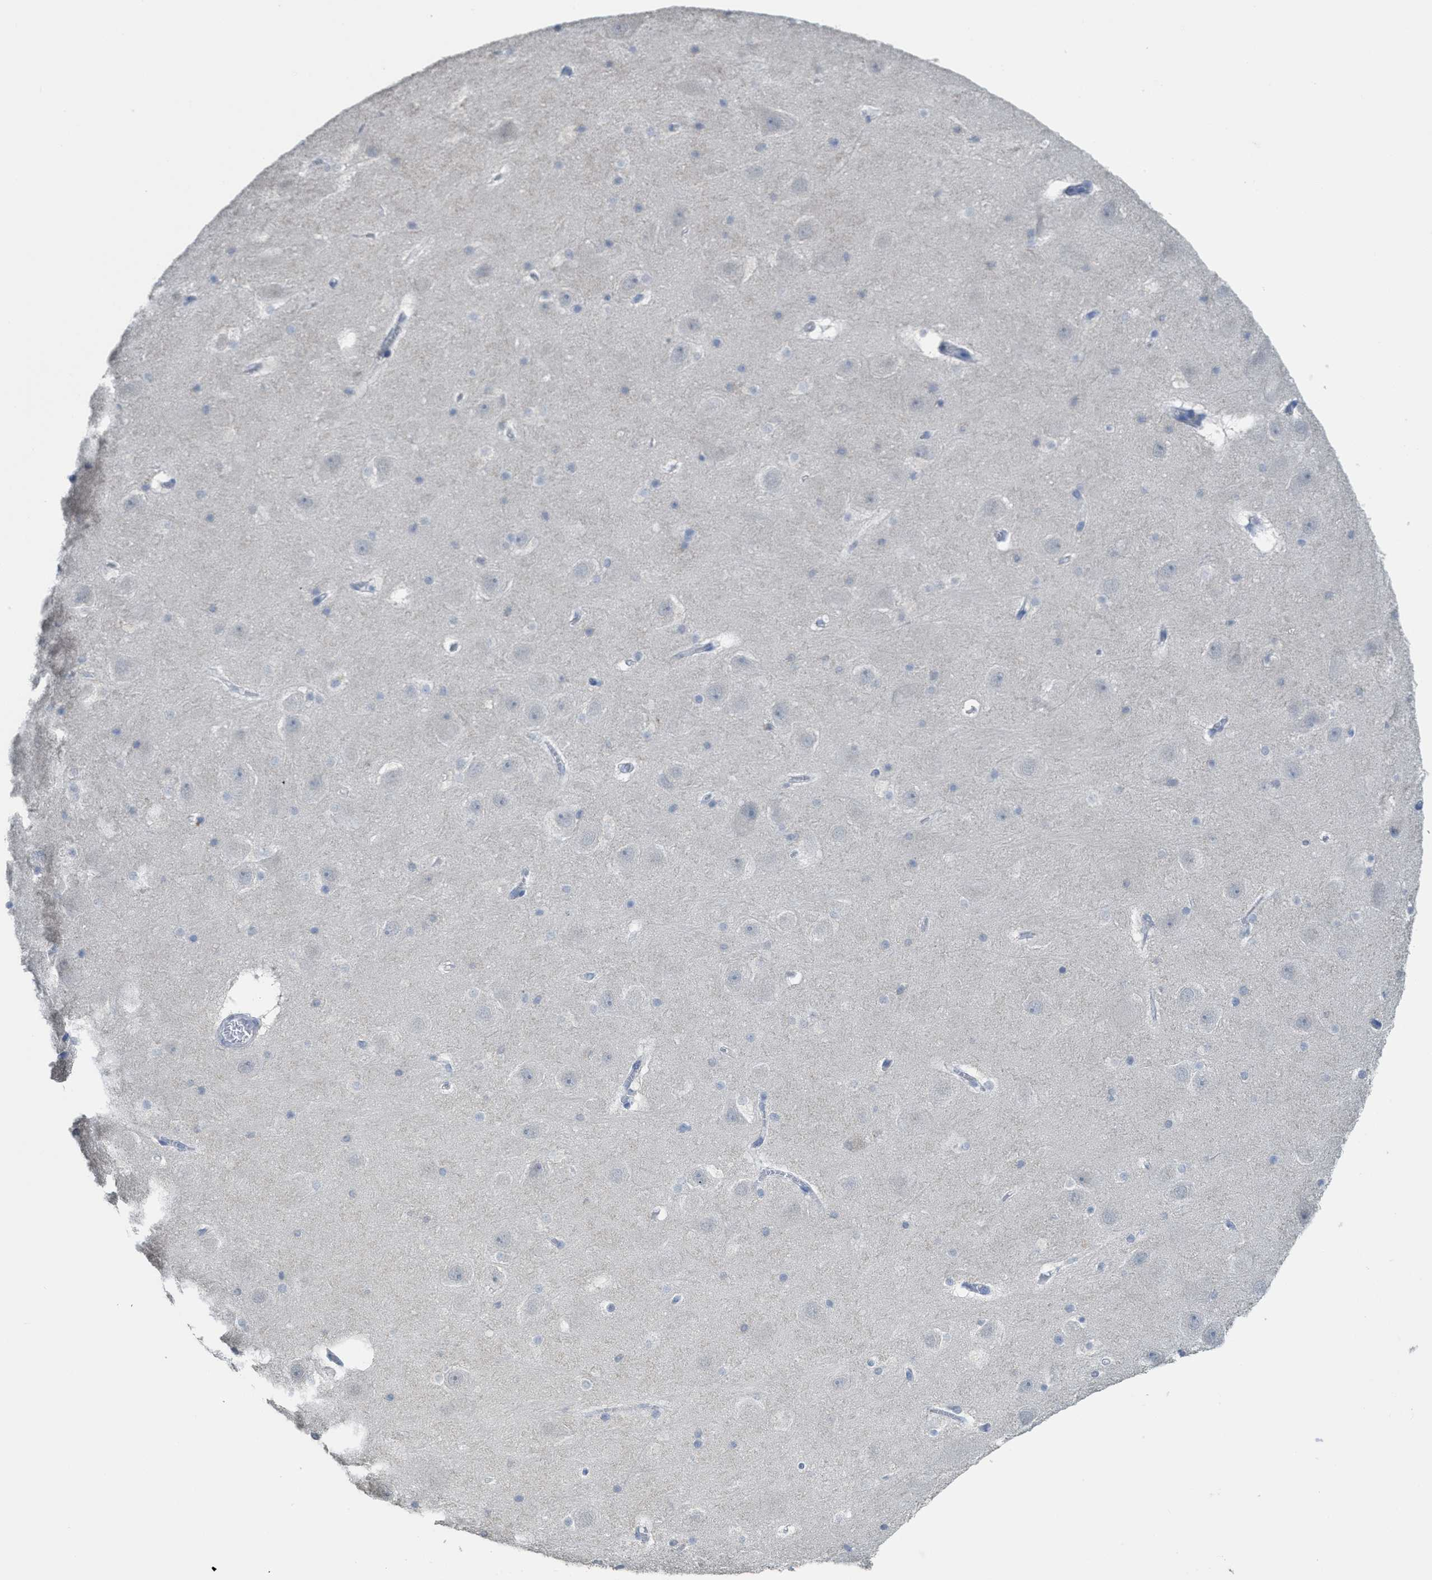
{"staining": {"intensity": "negative", "quantity": "none", "location": "none"}, "tissue": "hippocampus", "cell_type": "Glial cells", "image_type": "normal", "snomed": [{"axis": "morphology", "description": "Normal tissue, NOS"}, {"axis": "topography", "description": "Hippocampus"}], "caption": "High power microscopy histopathology image of an immunohistochemistry micrograph of normal hippocampus, revealing no significant positivity in glial cells. (DAB immunohistochemistry with hematoxylin counter stain).", "gene": "SFXN2", "patient": {"sex": "male", "age": 45}}